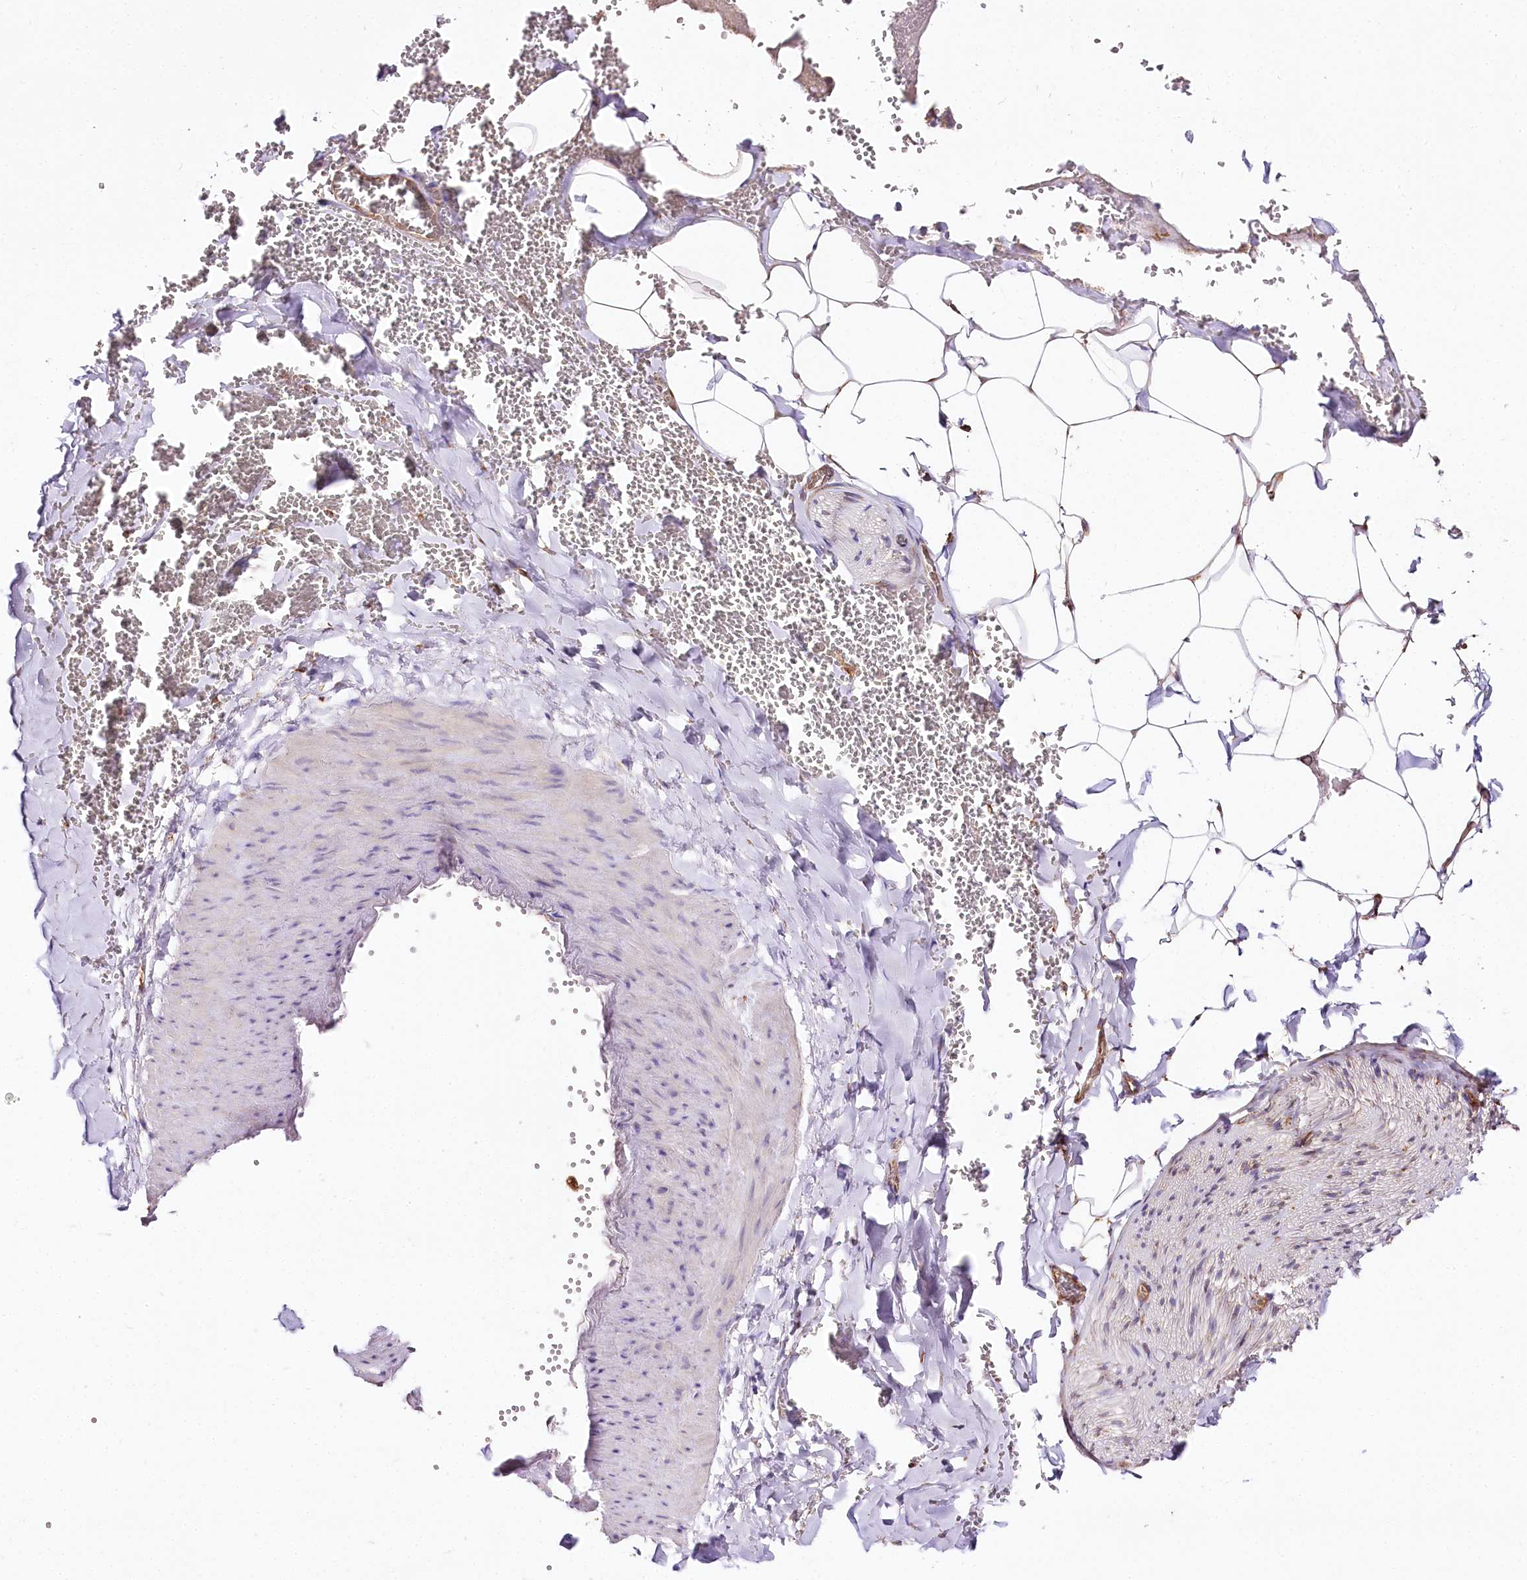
{"staining": {"intensity": "strong", "quantity": ">75%", "location": "cytoplasmic/membranous"}, "tissue": "adipose tissue", "cell_type": "Adipocytes", "image_type": "normal", "snomed": [{"axis": "morphology", "description": "Normal tissue, NOS"}, {"axis": "topography", "description": "Gallbladder"}, {"axis": "topography", "description": "Peripheral nerve tissue"}], "caption": "Immunohistochemistry (IHC) histopathology image of benign adipose tissue: human adipose tissue stained using immunohistochemistry reveals high levels of strong protein expression localized specifically in the cytoplasmic/membranous of adipocytes, appearing as a cytoplasmic/membranous brown color.", "gene": "CNPY2", "patient": {"sex": "male", "age": 38}}